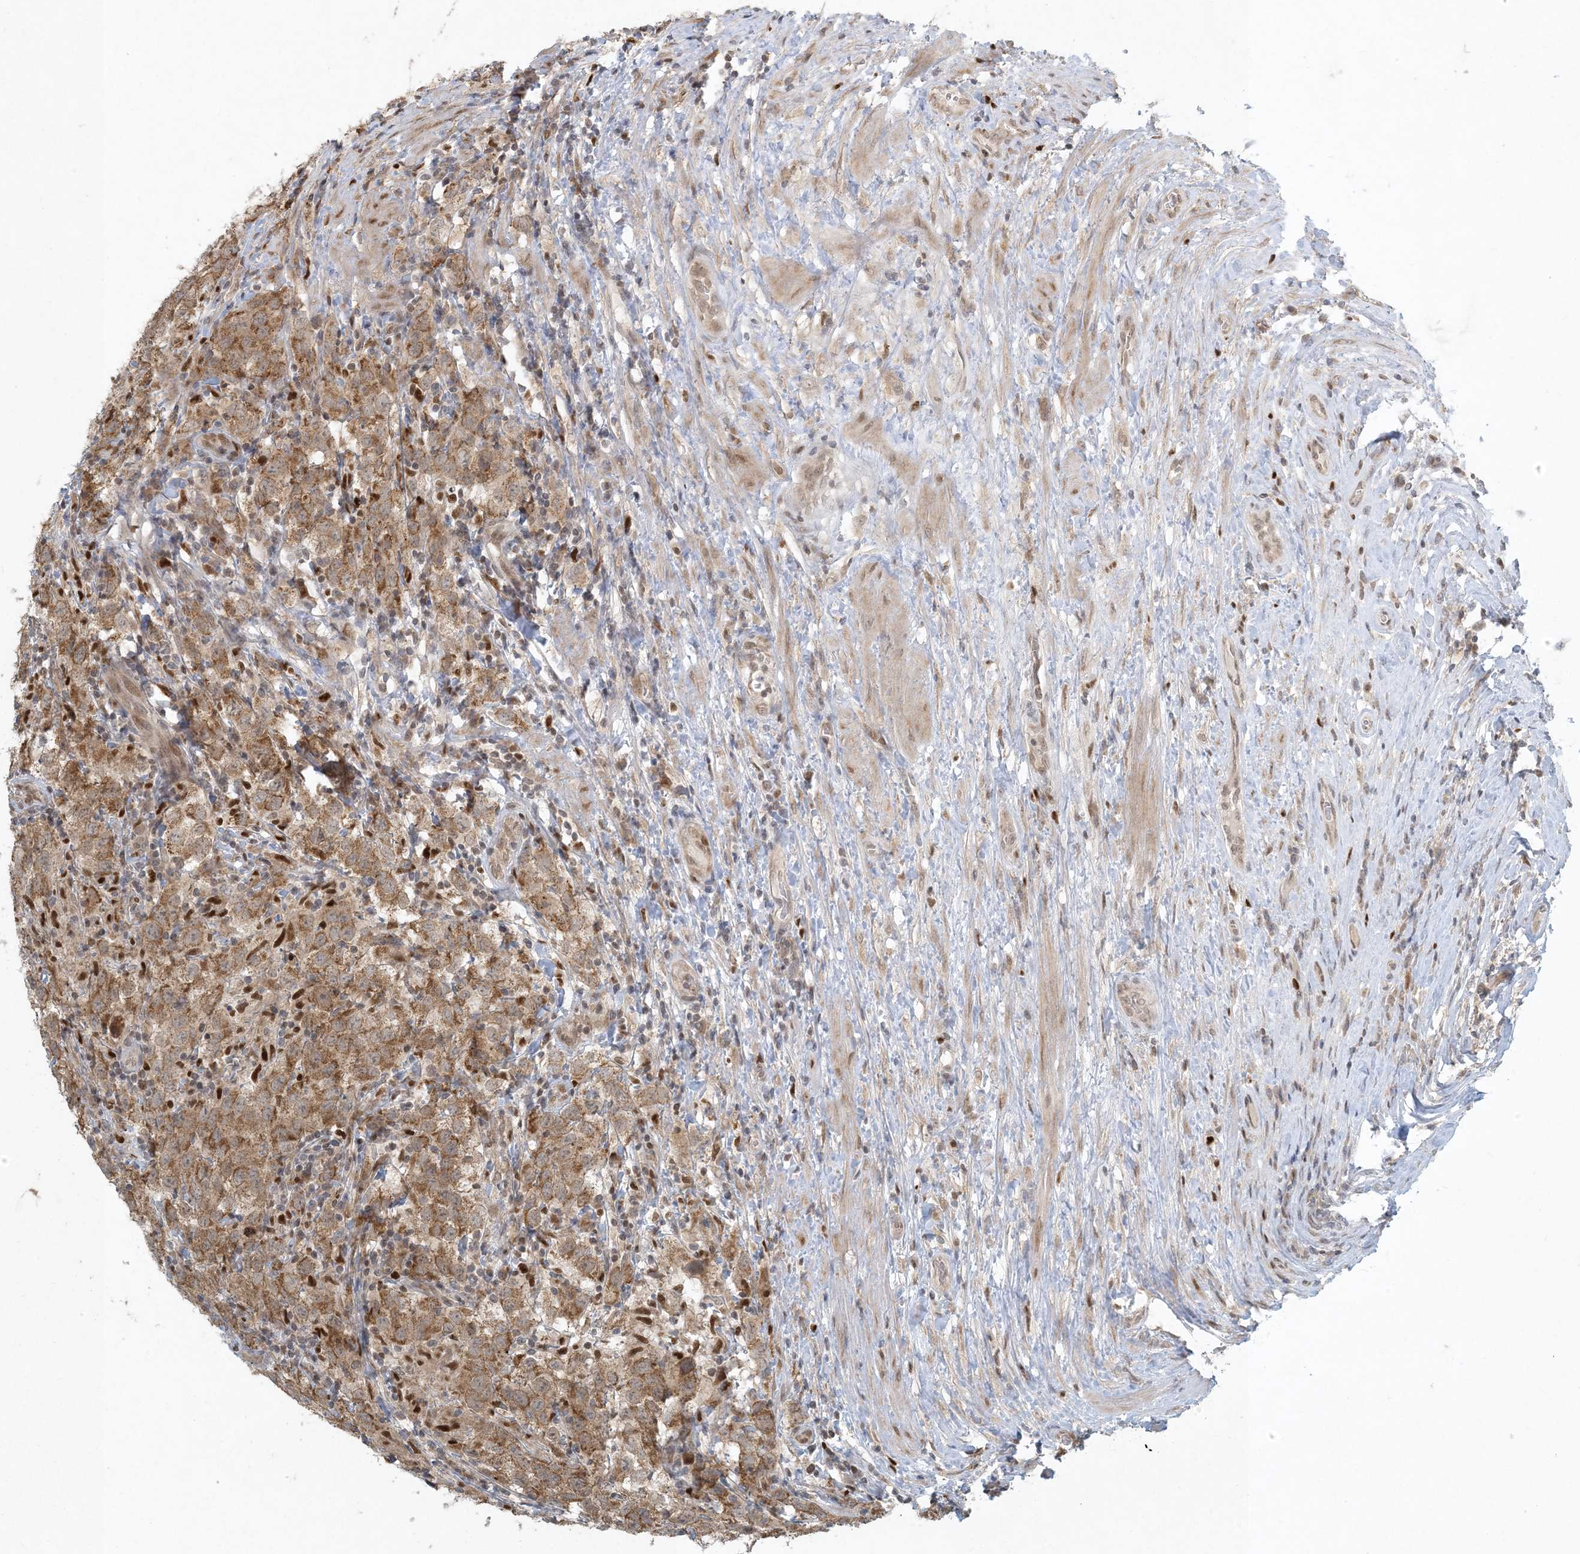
{"staining": {"intensity": "moderate", "quantity": "<25%", "location": "cytoplasmic/membranous"}, "tissue": "testis cancer", "cell_type": "Tumor cells", "image_type": "cancer", "snomed": [{"axis": "morphology", "description": "Seminoma, NOS"}, {"axis": "morphology", "description": "Carcinoma, Embryonal, NOS"}, {"axis": "topography", "description": "Testis"}], "caption": "Immunohistochemical staining of human testis seminoma exhibits low levels of moderate cytoplasmic/membranous protein positivity in approximately <25% of tumor cells. (Brightfield microscopy of DAB IHC at high magnification).", "gene": "CTDNEP1", "patient": {"sex": "male", "age": 43}}